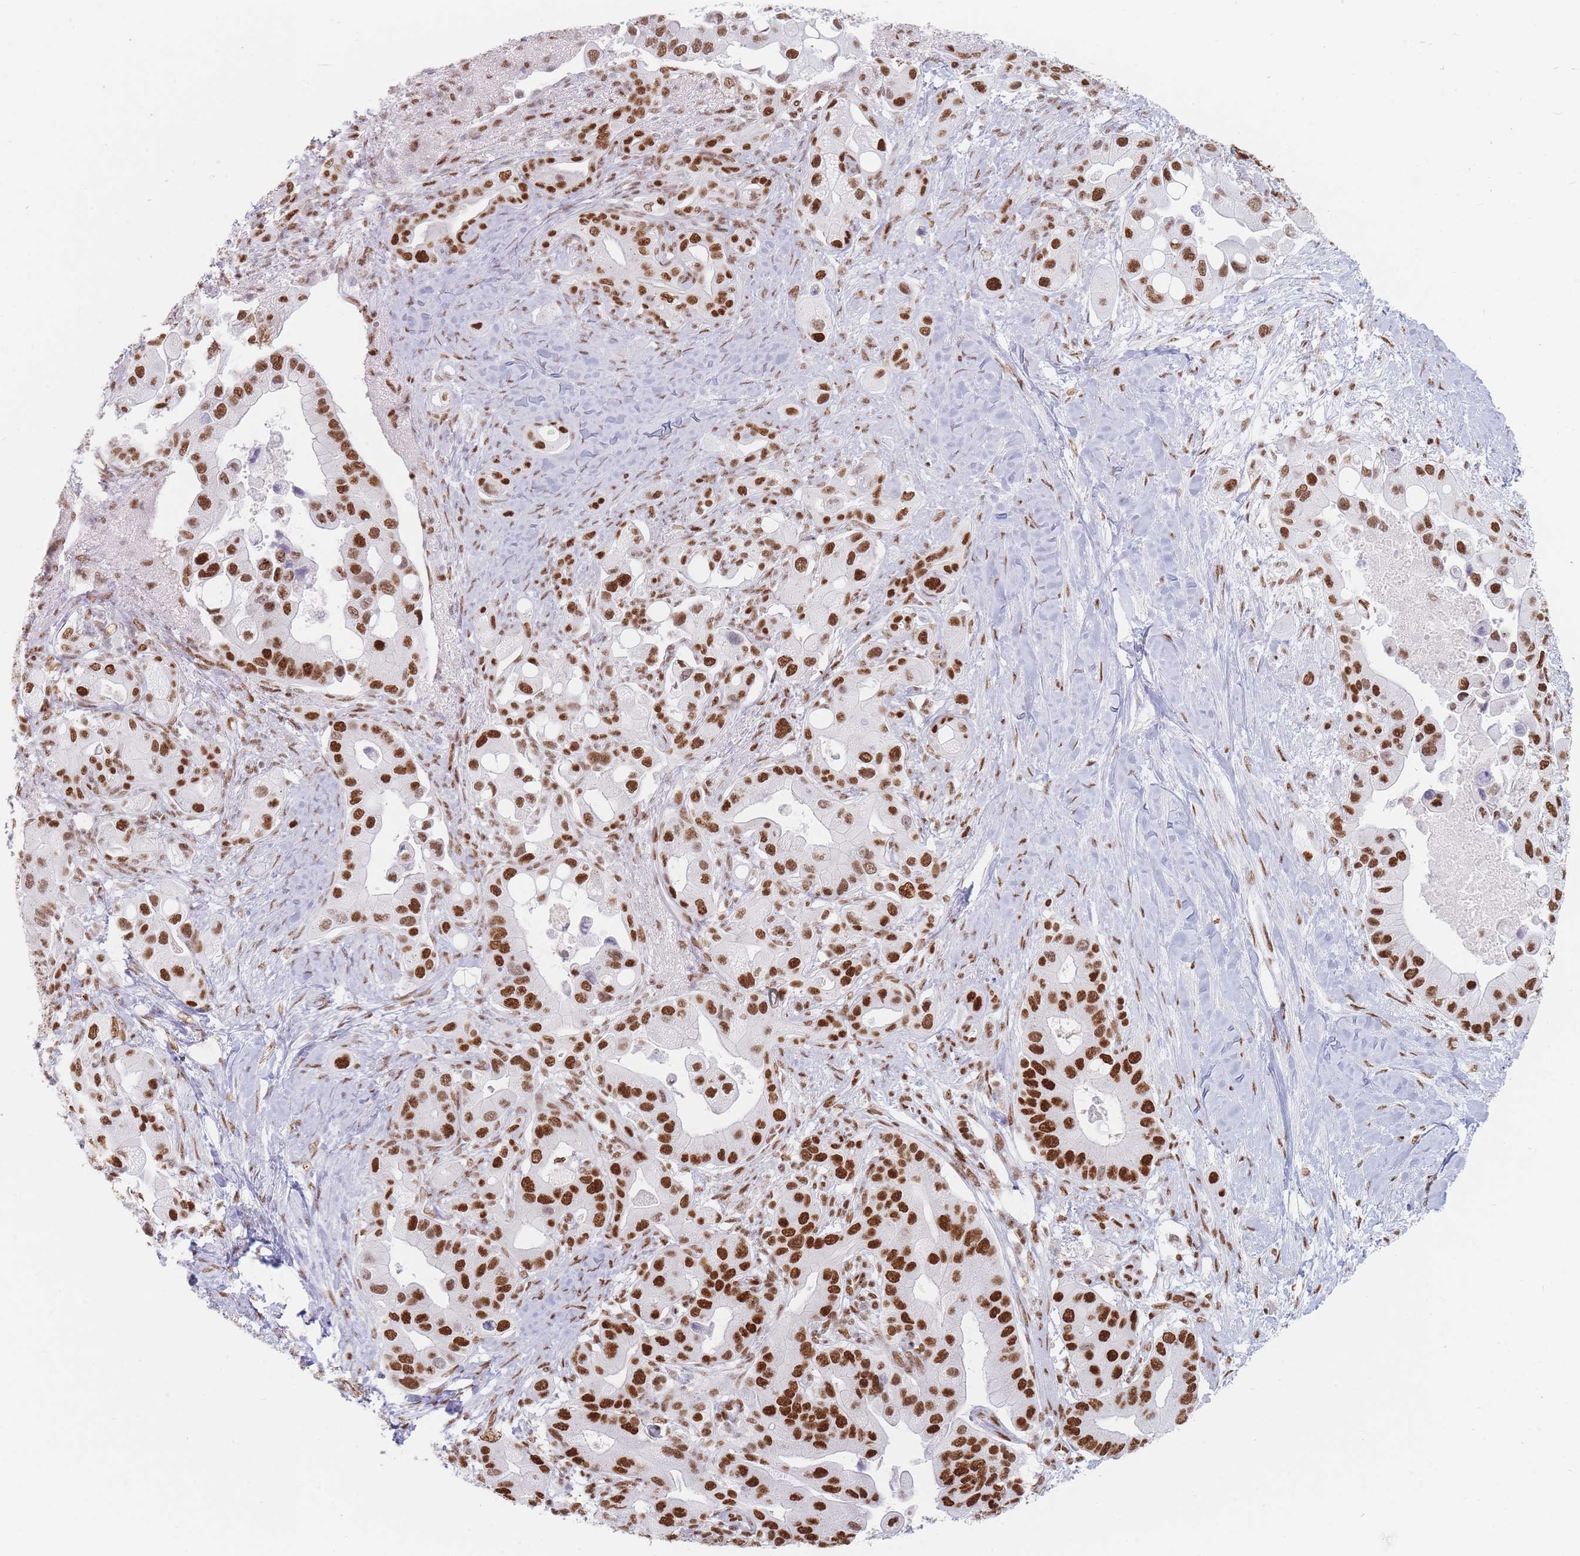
{"staining": {"intensity": "strong", "quantity": ">75%", "location": "nuclear"}, "tissue": "pancreatic cancer", "cell_type": "Tumor cells", "image_type": "cancer", "snomed": [{"axis": "morphology", "description": "Adenocarcinoma, NOS"}, {"axis": "topography", "description": "Pancreas"}], "caption": "Human pancreatic adenocarcinoma stained with a brown dye displays strong nuclear positive positivity in approximately >75% of tumor cells.", "gene": "SAFB2", "patient": {"sex": "male", "age": 57}}